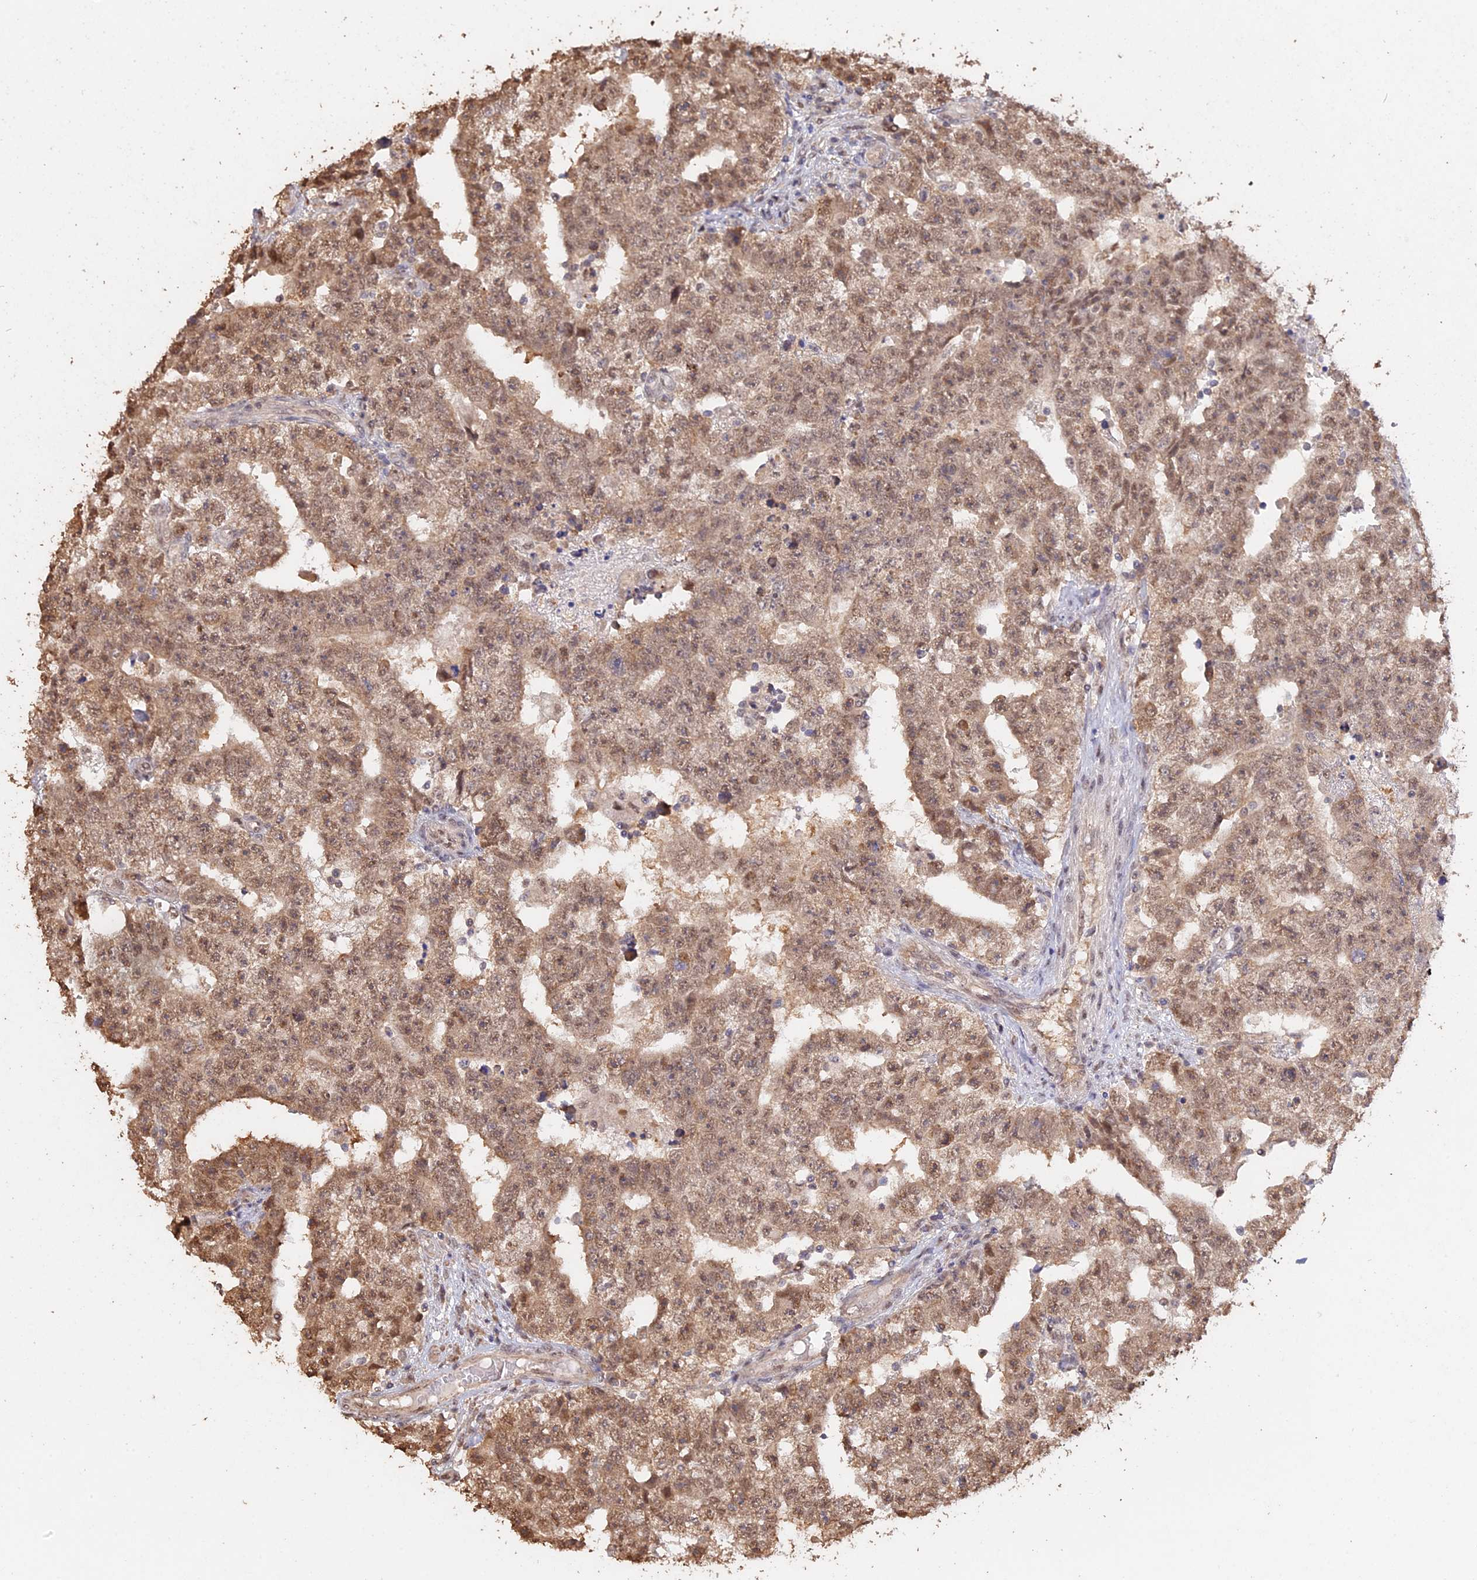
{"staining": {"intensity": "moderate", "quantity": ">75%", "location": "nuclear"}, "tissue": "testis cancer", "cell_type": "Tumor cells", "image_type": "cancer", "snomed": [{"axis": "morphology", "description": "Carcinoma, Embryonal, NOS"}, {"axis": "topography", "description": "Testis"}], "caption": "Human testis cancer (embryonal carcinoma) stained with a brown dye demonstrates moderate nuclear positive expression in about >75% of tumor cells.", "gene": "PSMC6", "patient": {"sex": "male", "age": 25}}